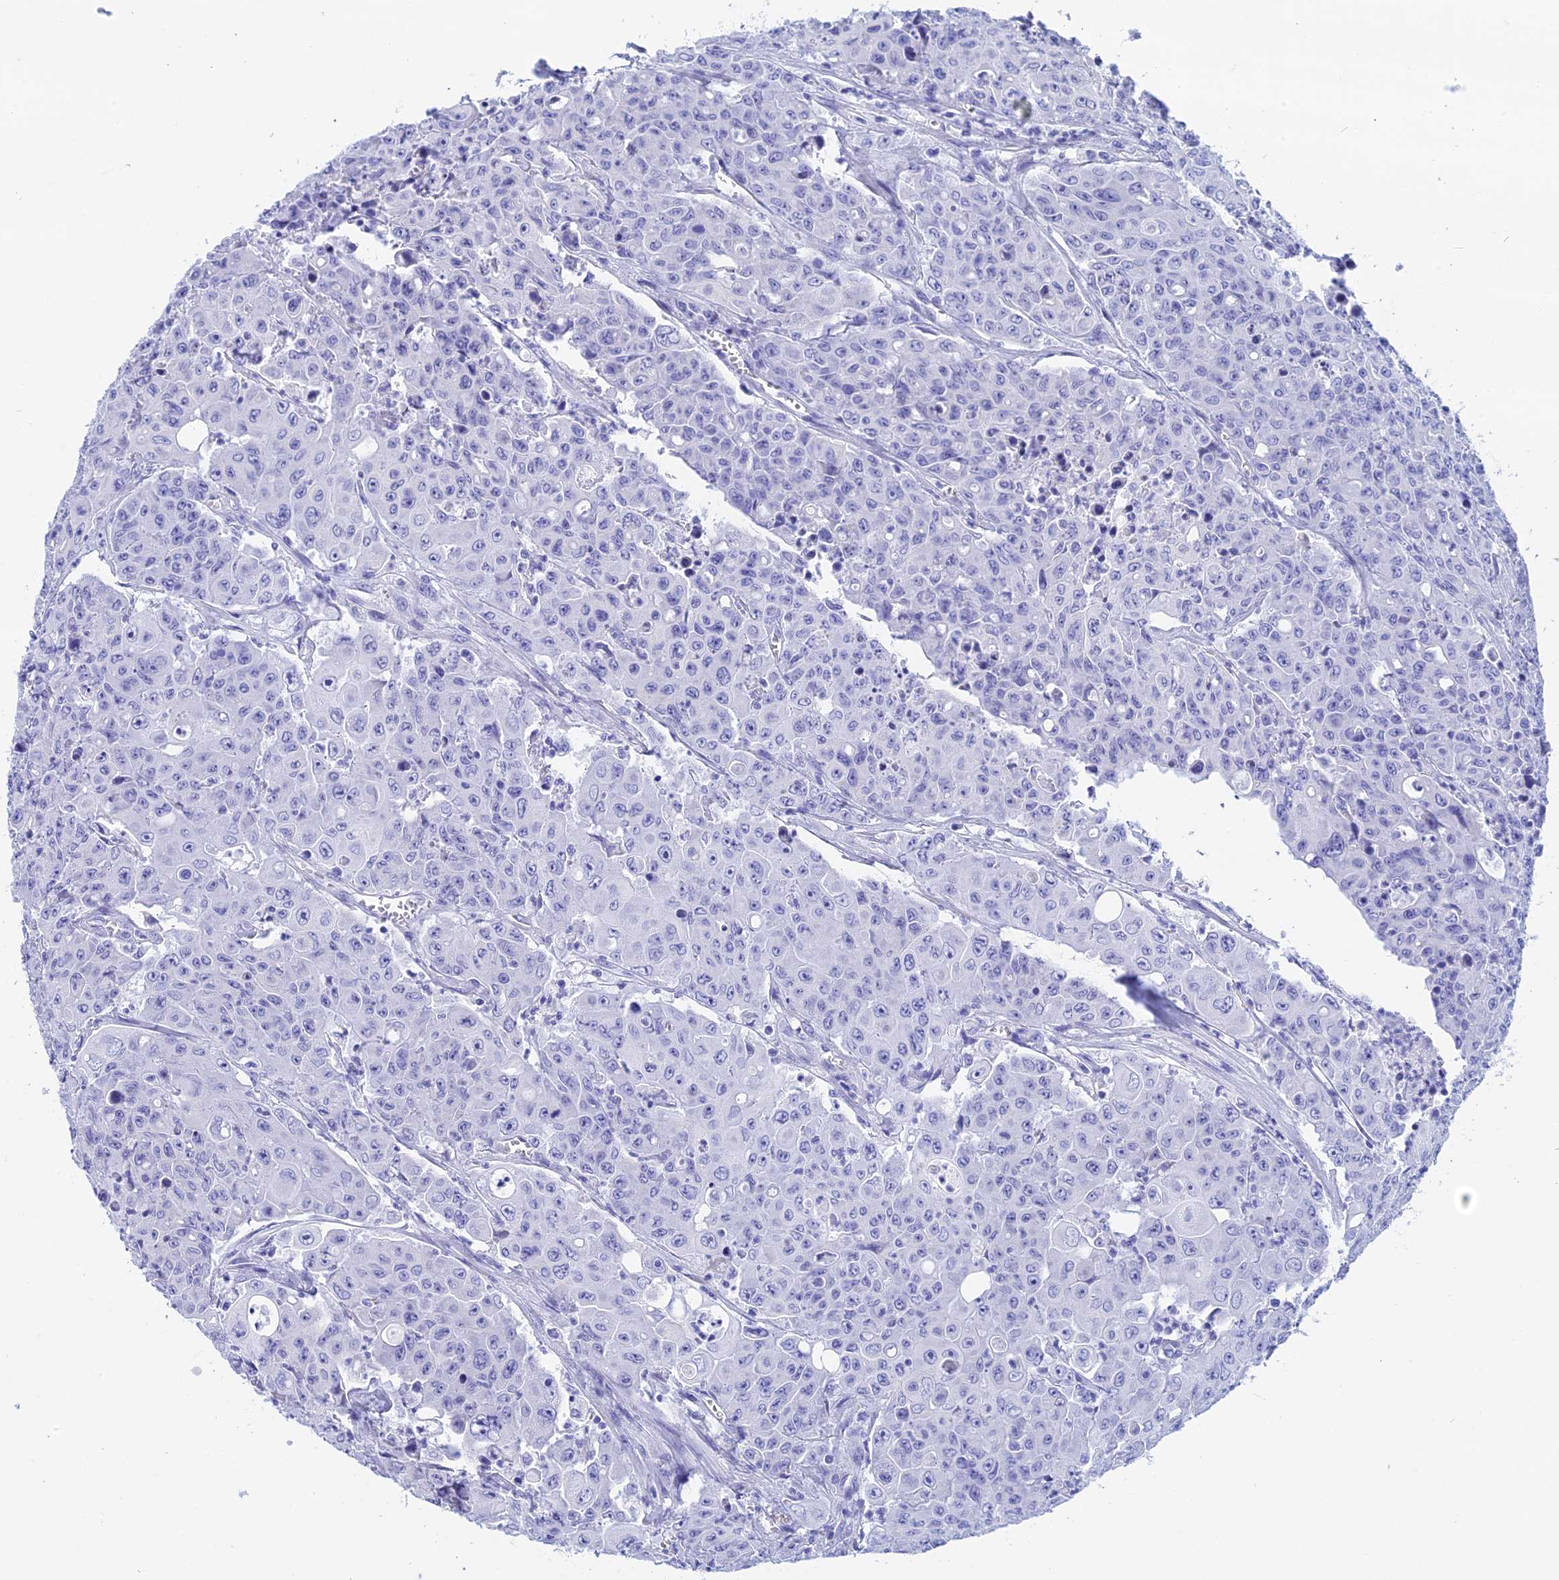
{"staining": {"intensity": "negative", "quantity": "none", "location": "none"}, "tissue": "colorectal cancer", "cell_type": "Tumor cells", "image_type": "cancer", "snomed": [{"axis": "morphology", "description": "Adenocarcinoma, NOS"}, {"axis": "topography", "description": "Colon"}], "caption": "A histopathology image of human adenocarcinoma (colorectal) is negative for staining in tumor cells.", "gene": "TEX101", "patient": {"sex": "male", "age": 51}}